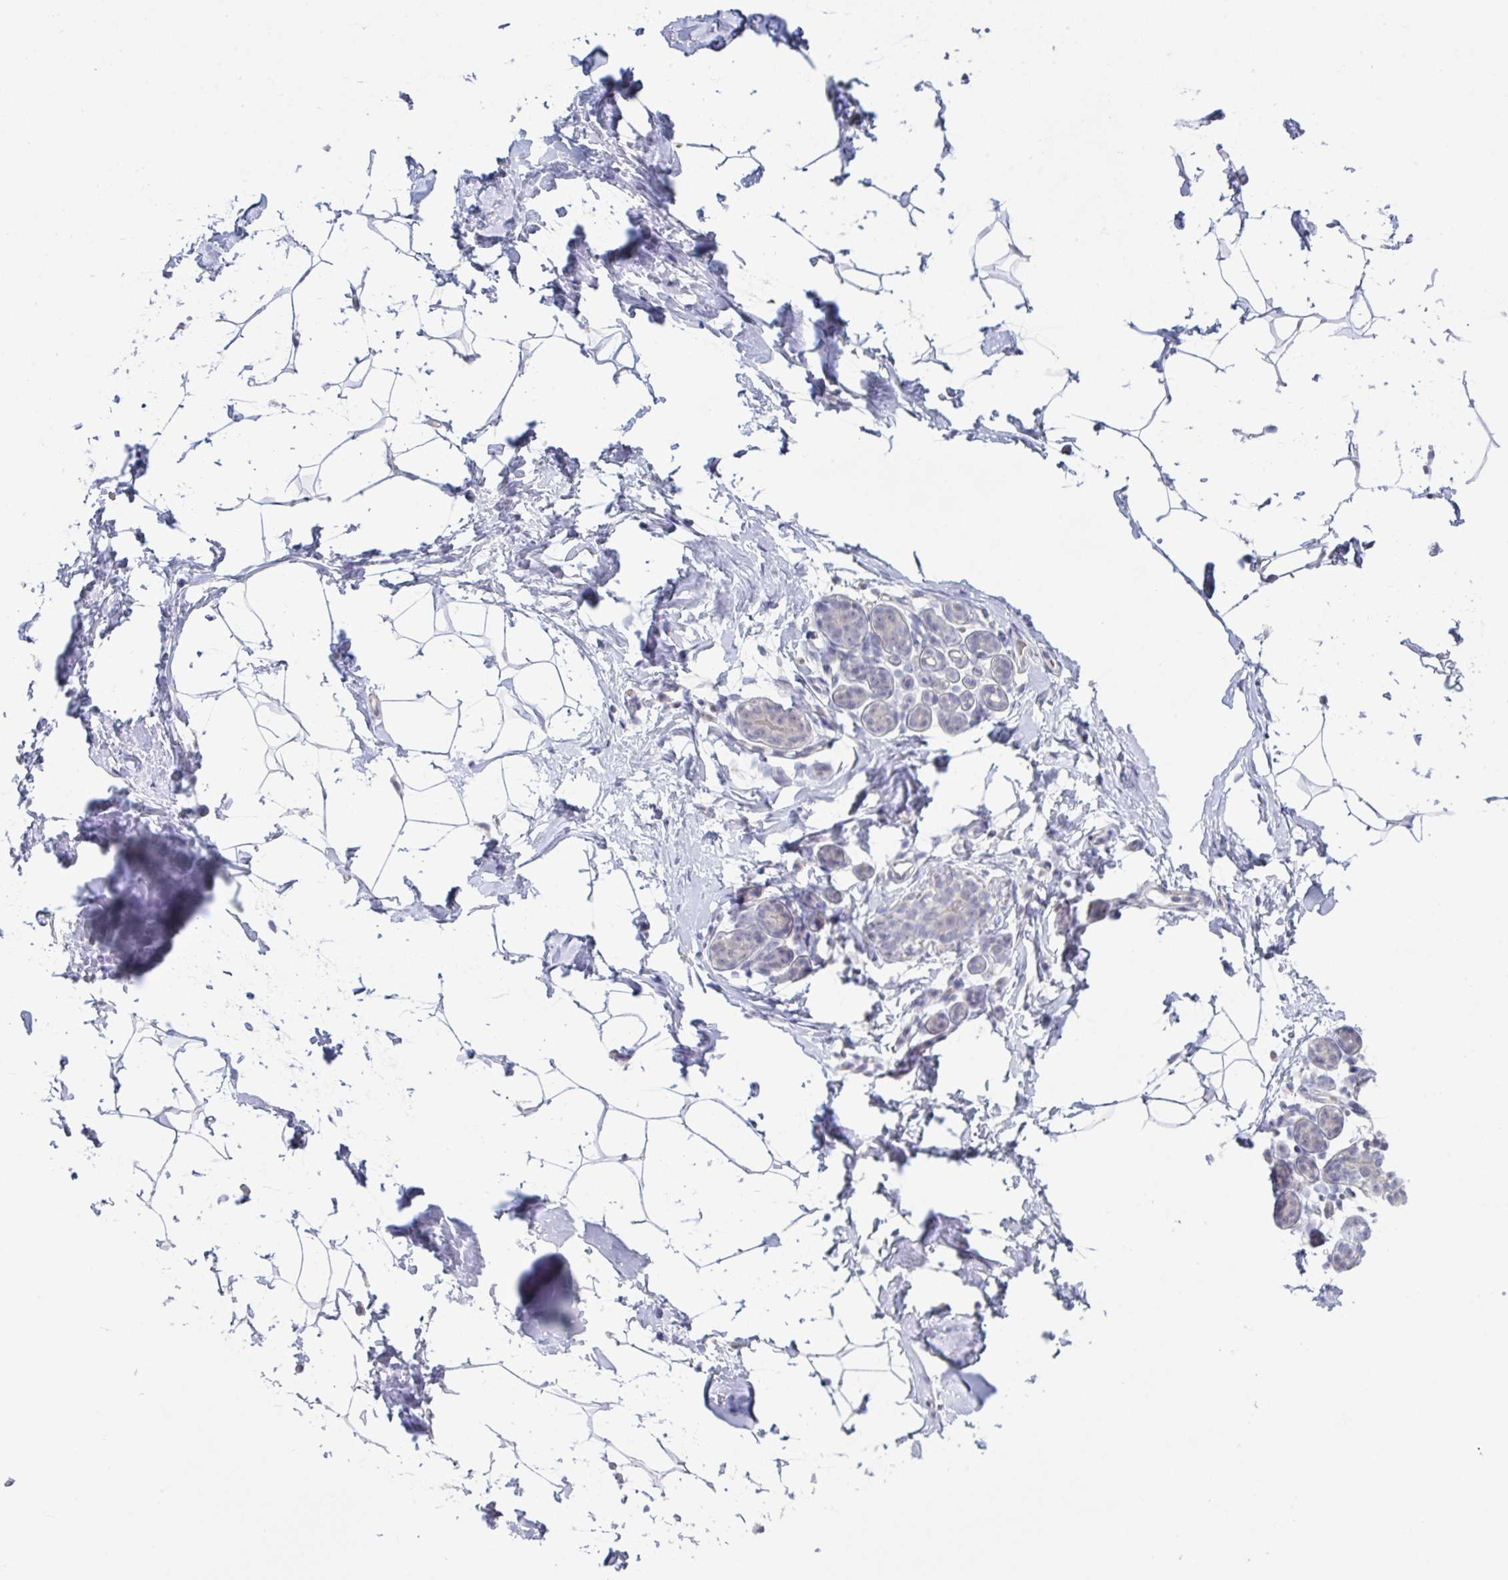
{"staining": {"intensity": "negative", "quantity": "none", "location": "none"}, "tissue": "breast", "cell_type": "Adipocytes", "image_type": "normal", "snomed": [{"axis": "morphology", "description": "Normal tissue, NOS"}, {"axis": "topography", "description": "Breast"}], "caption": "High magnification brightfield microscopy of benign breast stained with DAB (brown) and counterstained with hematoxylin (blue): adipocytes show no significant expression. (DAB IHC with hematoxylin counter stain).", "gene": "ZNF784", "patient": {"sex": "female", "age": 32}}